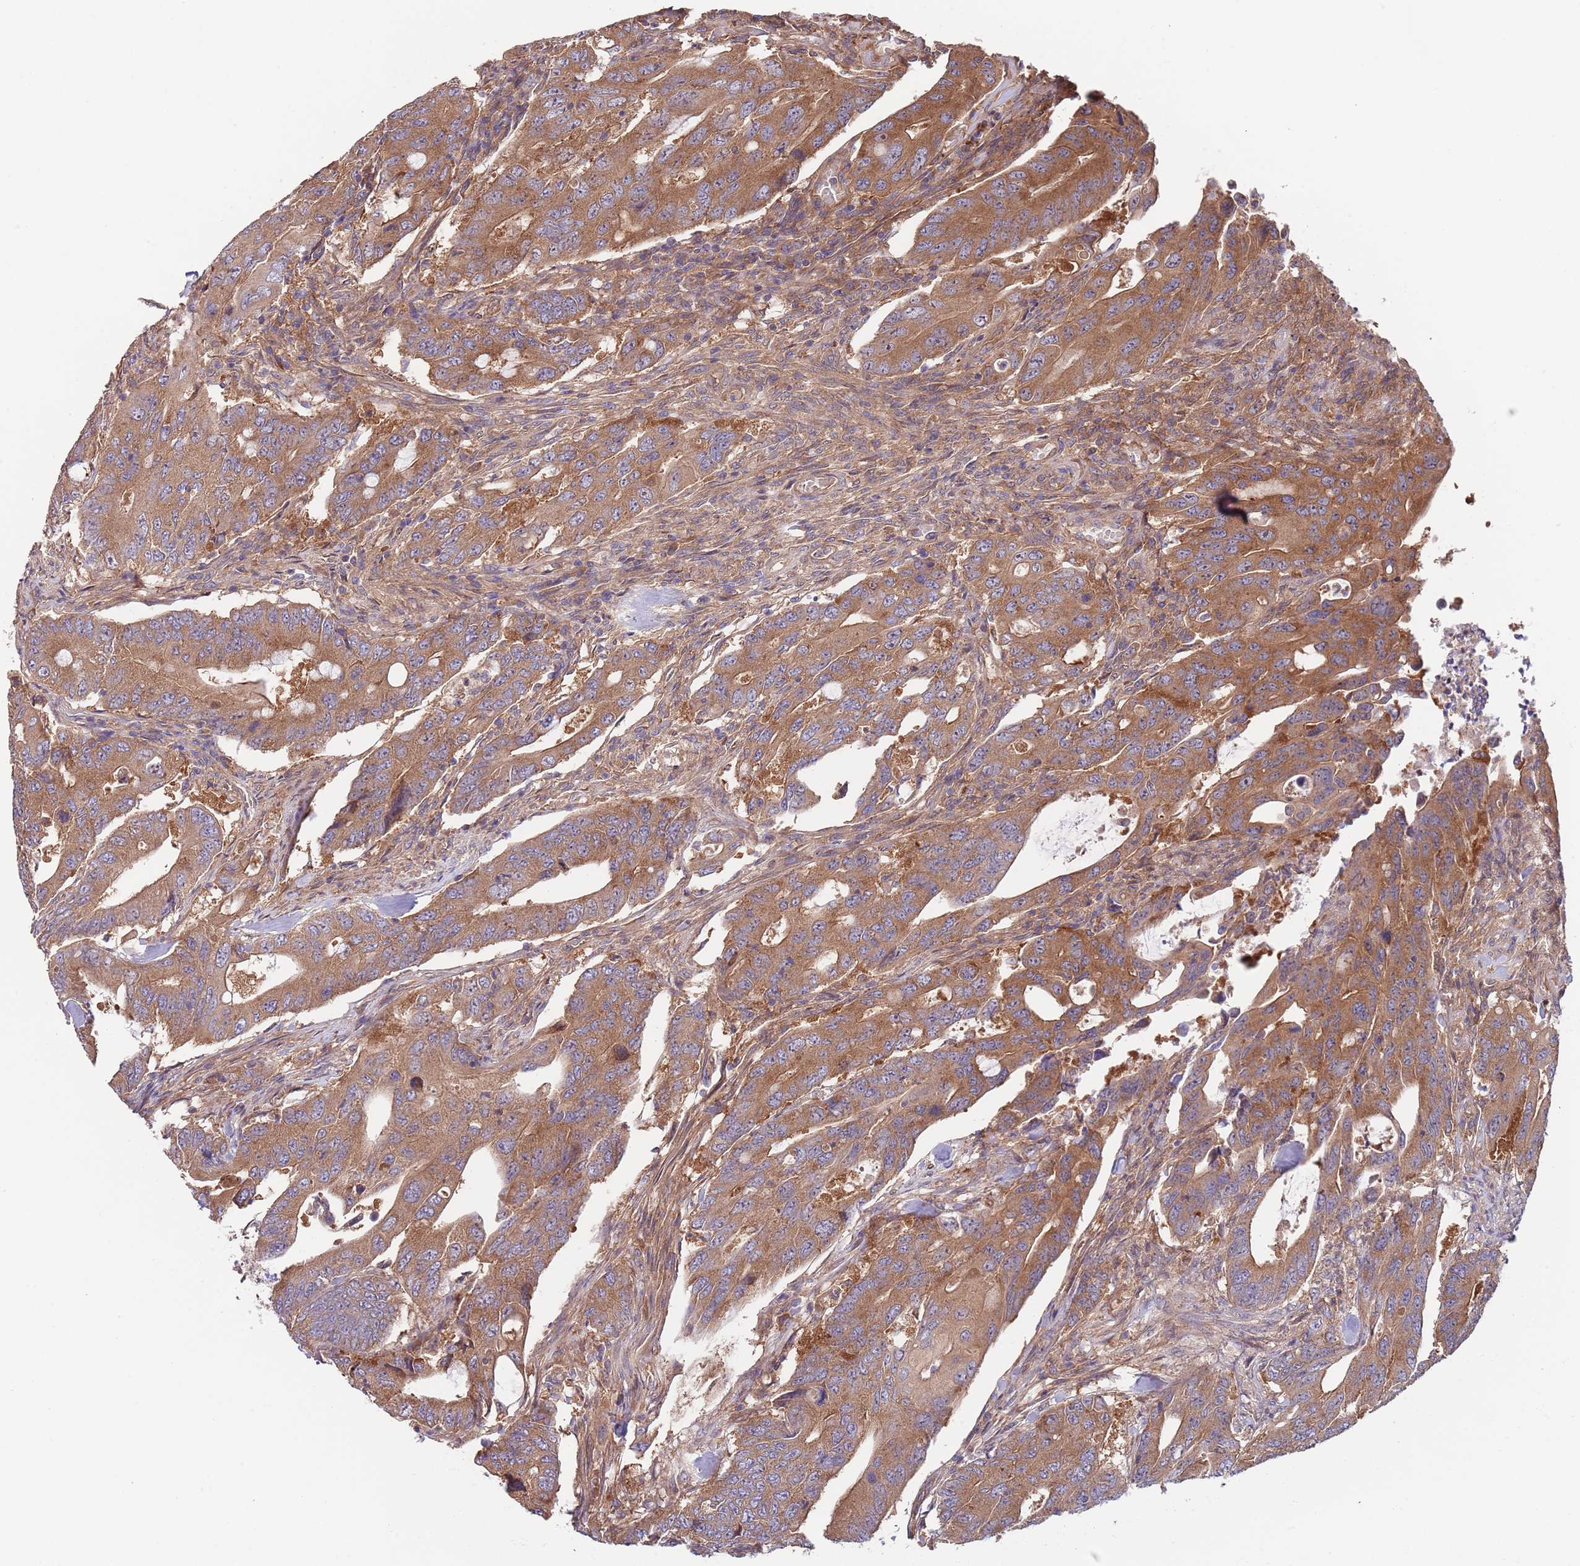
{"staining": {"intensity": "moderate", "quantity": ">75%", "location": "cytoplasmic/membranous"}, "tissue": "colorectal cancer", "cell_type": "Tumor cells", "image_type": "cancer", "snomed": [{"axis": "morphology", "description": "Adenocarcinoma, NOS"}, {"axis": "topography", "description": "Colon"}], "caption": "This photomicrograph shows immunohistochemistry (IHC) staining of adenocarcinoma (colorectal), with medium moderate cytoplasmic/membranous expression in approximately >75% of tumor cells.", "gene": "EIF3F", "patient": {"sex": "male", "age": 71}}